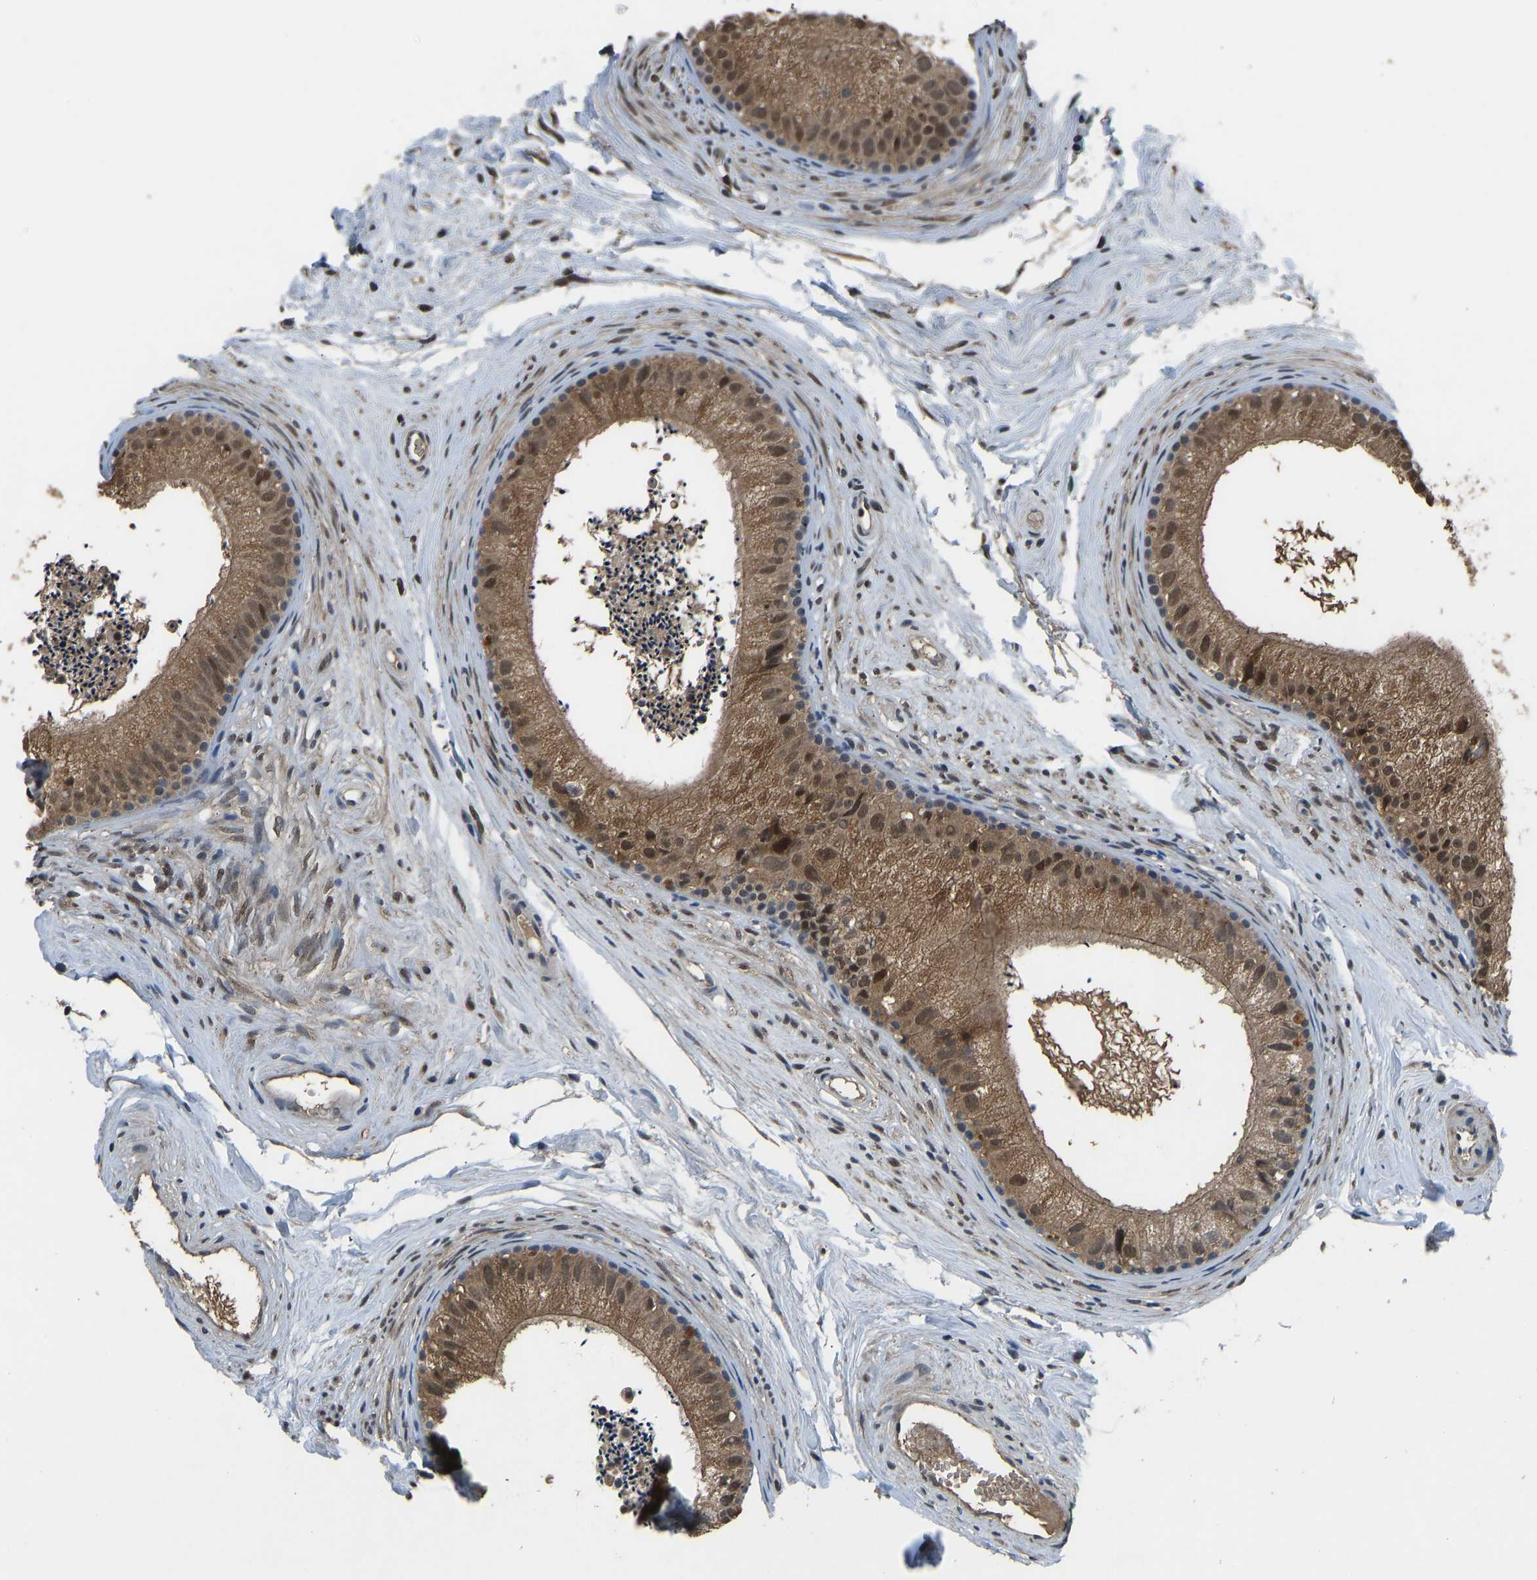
{"staining": {"intensity": "moderate", "quantity": ">75%", "location": "cytoplasmic/membranous,nuclear"}, "tissue": "epididymis", "cell_type": "Glandular cells", "image_type": "normal", "snomed": [{"axis": "morphology", "description": "Normal tissue, NOS"}, {"axis": "topography", "description": "Epididymis"}], "caption": "Moderate cytoplasmic/membranous,nuclear protein expression is seen in about >75% of glandular cells in epididymis.", "gene": "TOX4", "patient": {"sex": "male", "age": 56}}